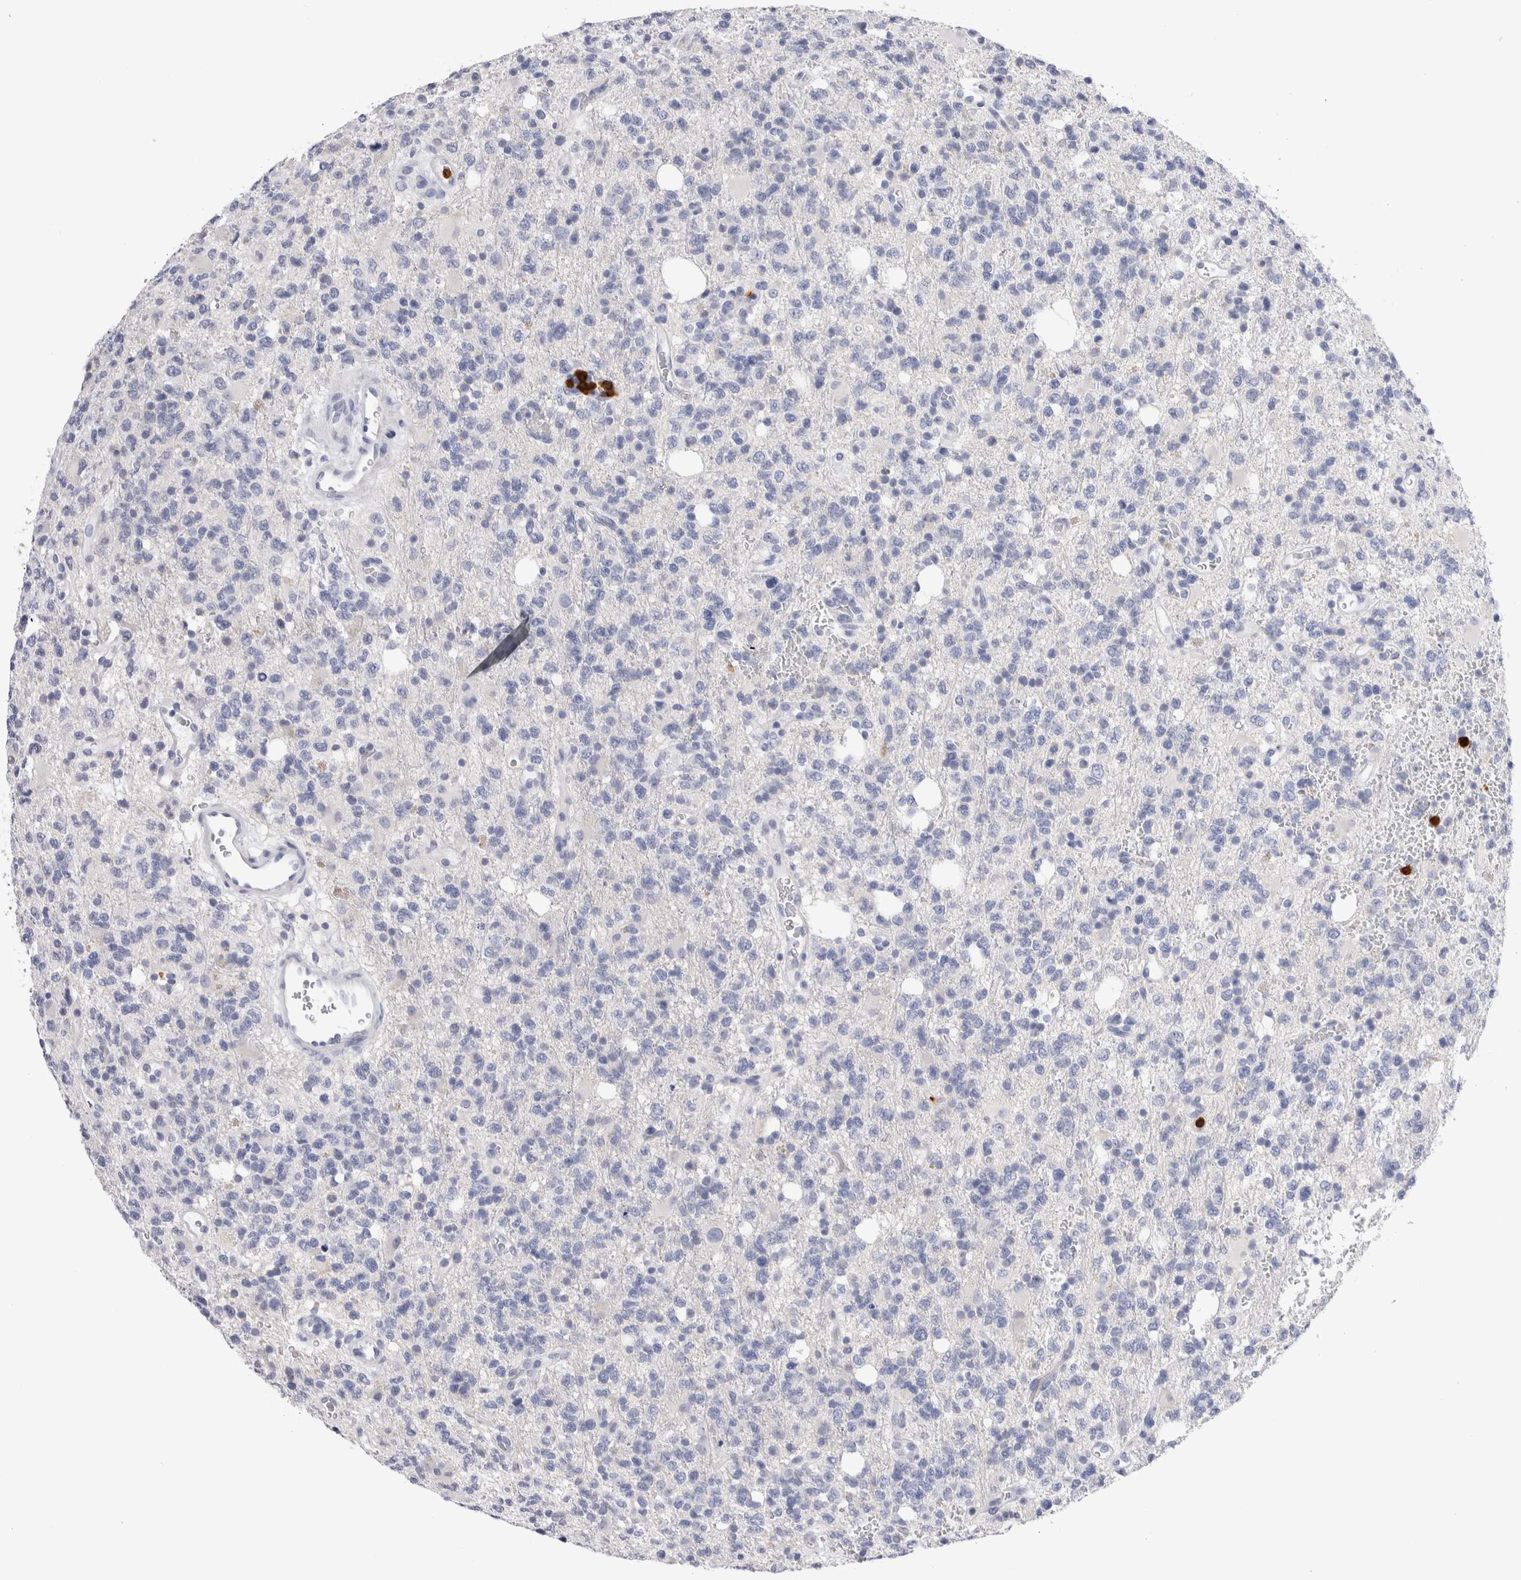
{"staining": {"intensity": "negative", "quantity": "none", "location": "none"}, "tissue": "glioma", "cell_type": "Tumor cells", "image_type": "cancer", "snomed": [{"axis": "morphology", "description": "Glioma, malignant, High grade"}, {"axis": "topography", "description": "Brain"}], "caption": "Tumor cells are negative for protein expression in human malignant high-grade glioma.", "gene": "SLC10A5", "patient": {"sex": "female", "age": 62}}